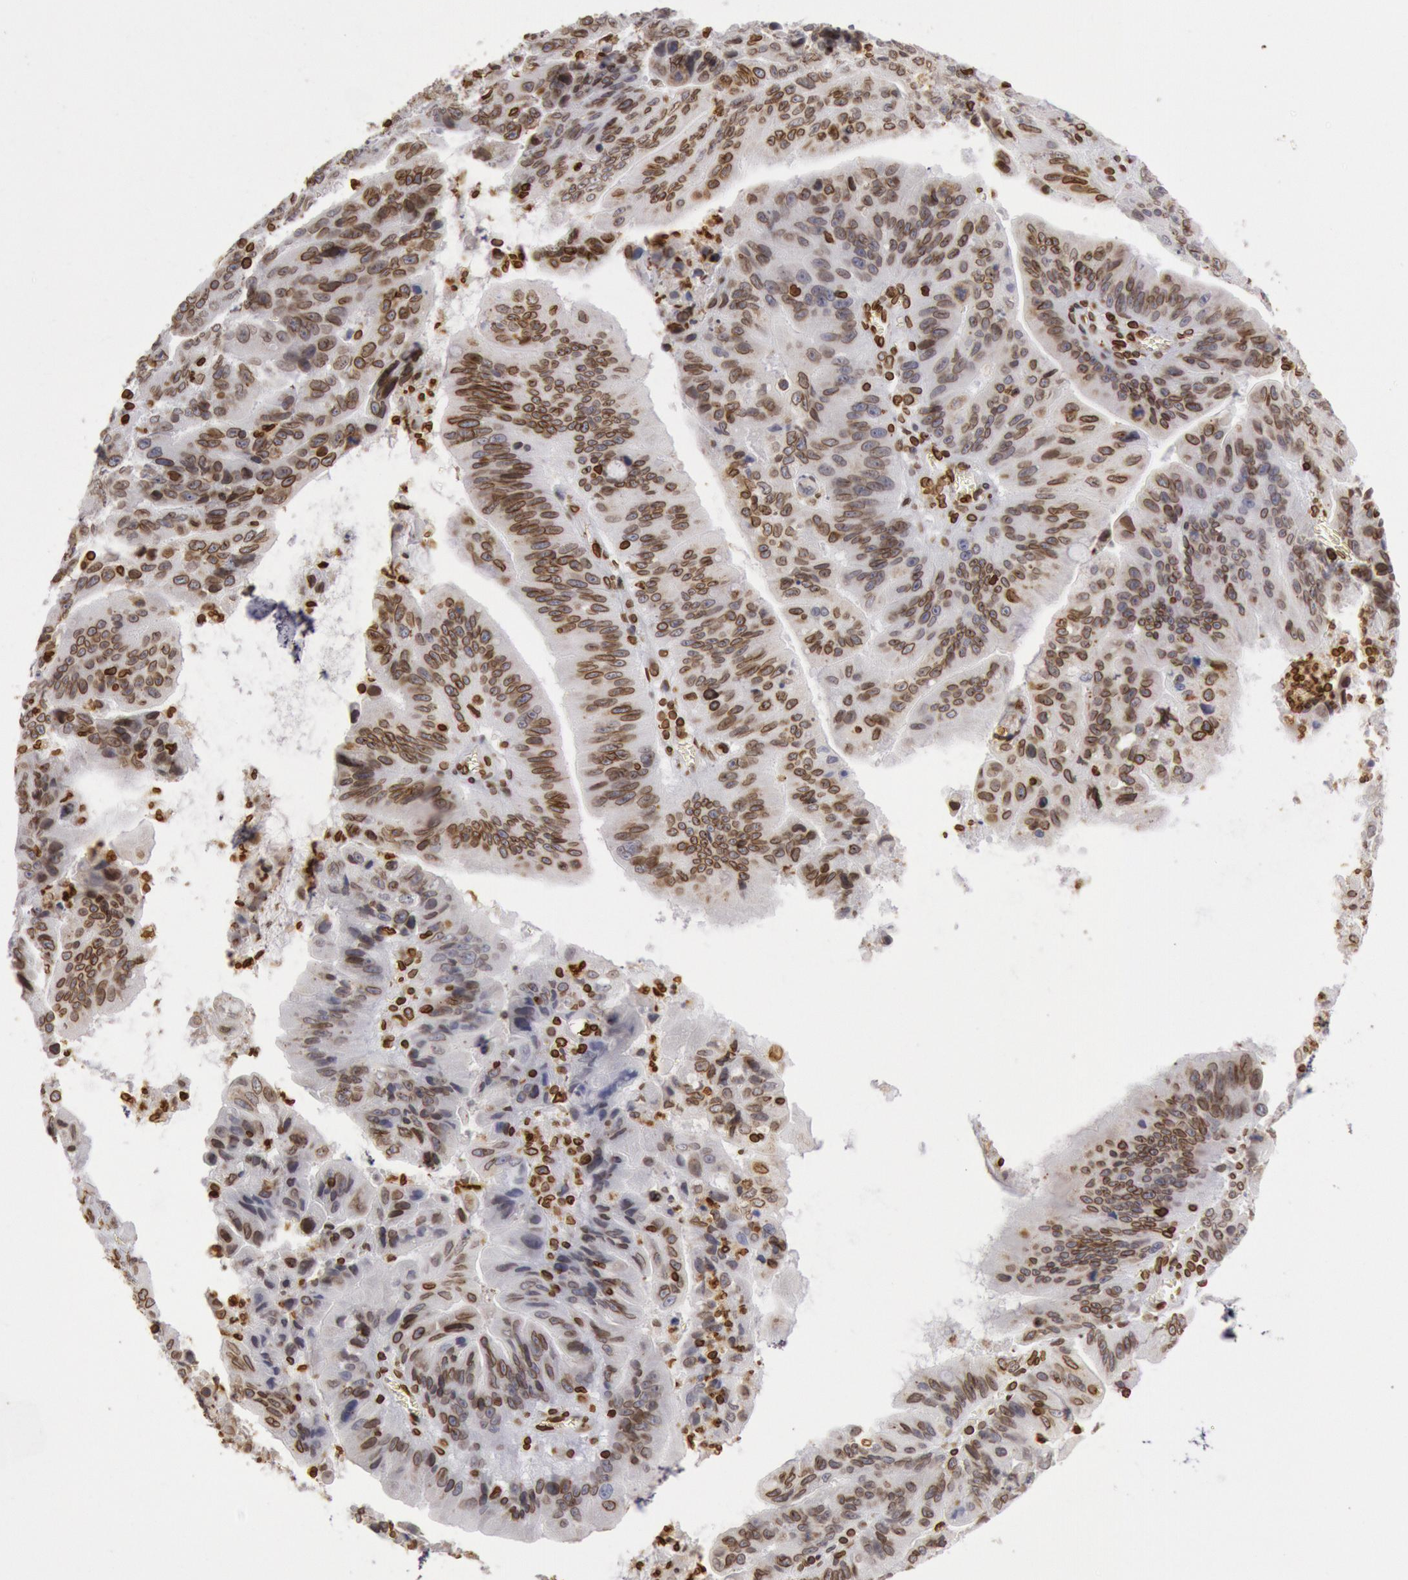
{"staining": {"intensity": "moderate", "quantity": ">75%", "location": "cytoplasmic/membranous,nuclear"}, "tissue": "stomach cancer", "cell_type": "Tumor cells", "image_type": "cancer", "snomed": [{"axis": "morphology", "description": "Adenocarcinoma, NOS"}, {"axis": "topography", "description": "Stomach, upper"}], "caption": "A medium amount of moderate cytoplasmic/membranous and nuclear positivity is identified in approximately >75% of tumor cells in stomach cancer tissue.", "gene": "SUN2", "patient": {"sex": "male", "age": 63}}